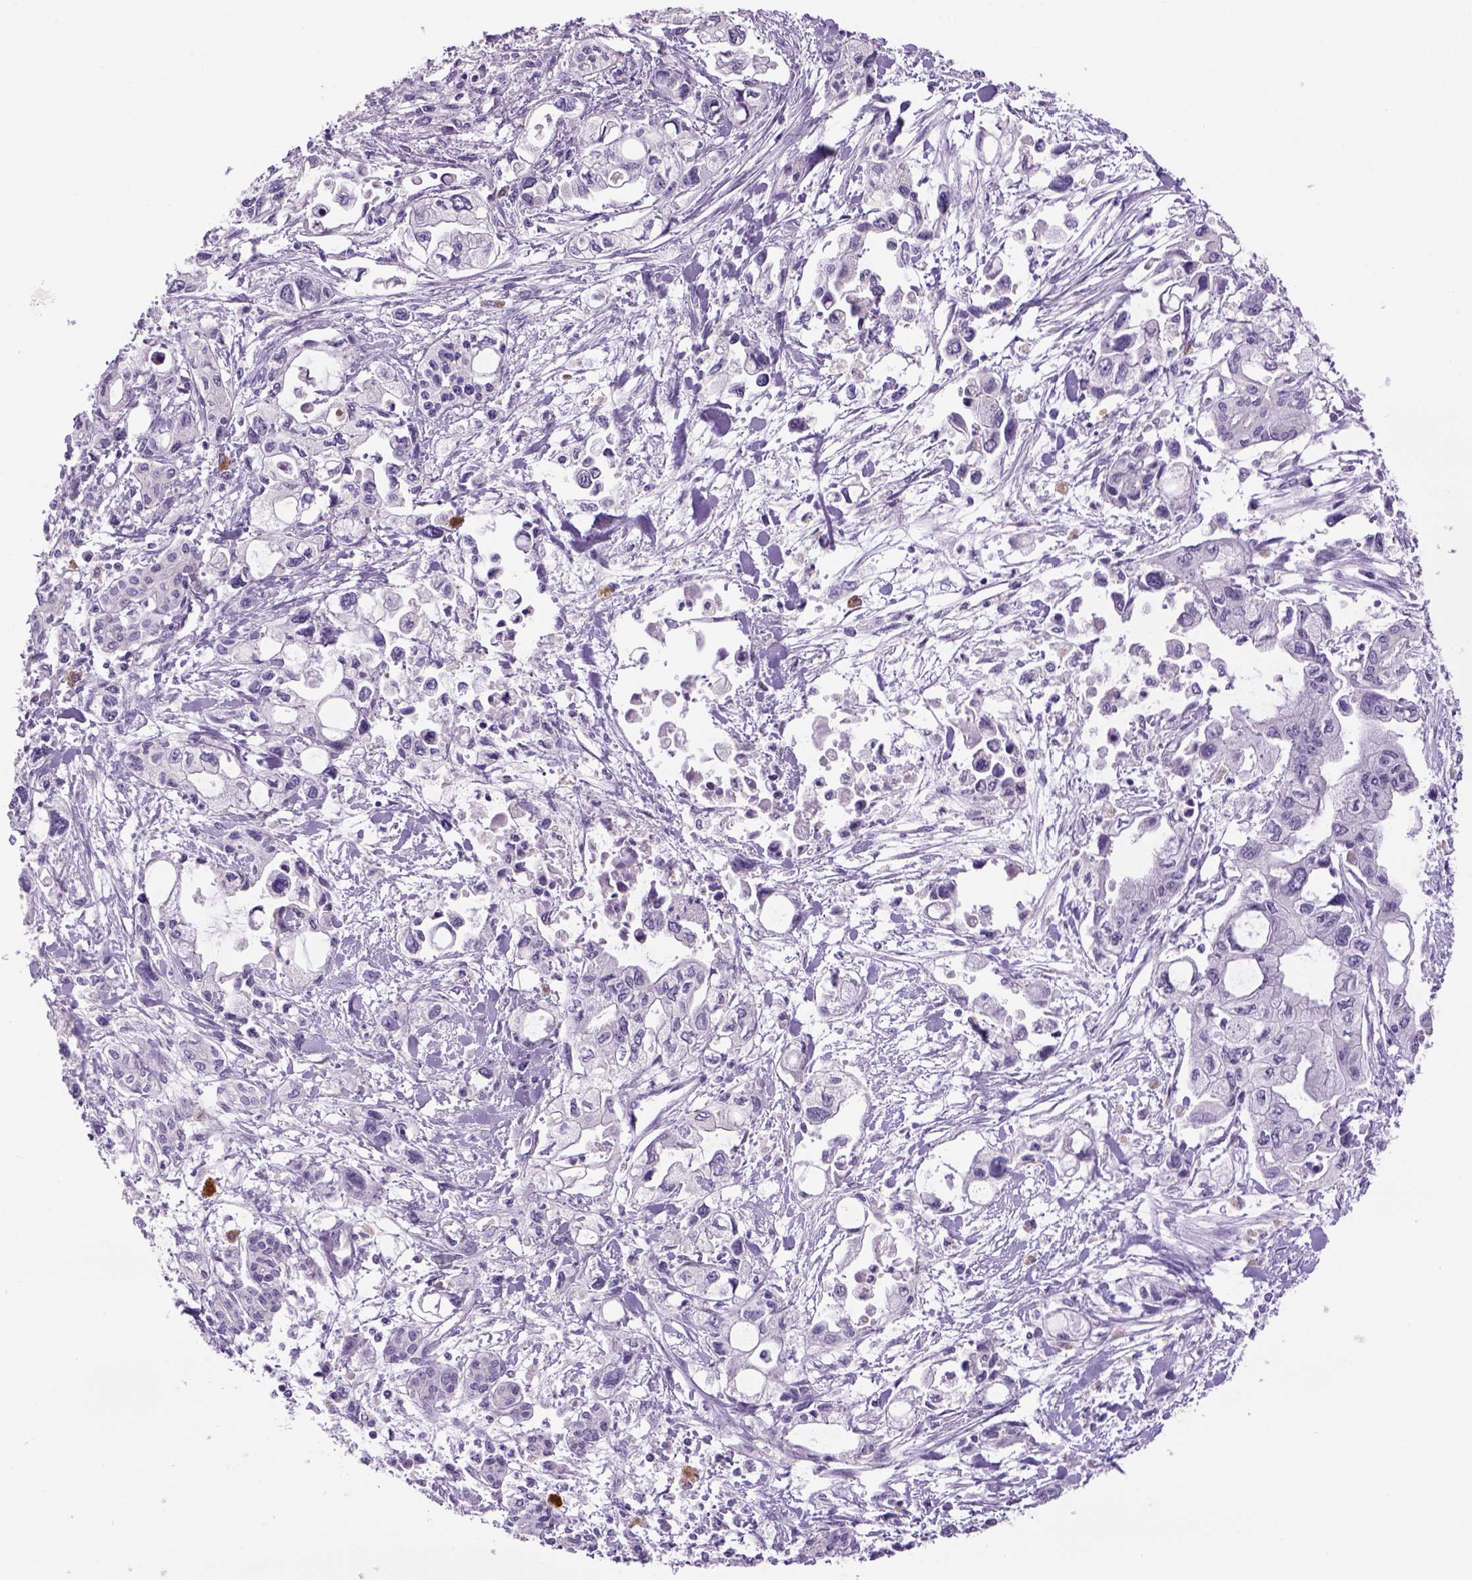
{"staining": {"intensity": "negative", "quantity": "none", "location": "none"}, "tissue": "pancreatic cancer", "cell_type": "Tumor cells", "image_type": "cancer", "snomed": [{"axis": "morphology", "description": "Adenocarcinoma, NOS"}, {"axis": "topography", "description": "Pancreas"}], "caption": "Pancreatic cancer (adenocarcinoma) was stained to show a protein in brown. There is no significant staining in tumor cells. (DAB (3,3'-diaminobenzidine) IHC, high magnification).", "gene": "DBH", "patient": {"sex": "female", "age": 61}}